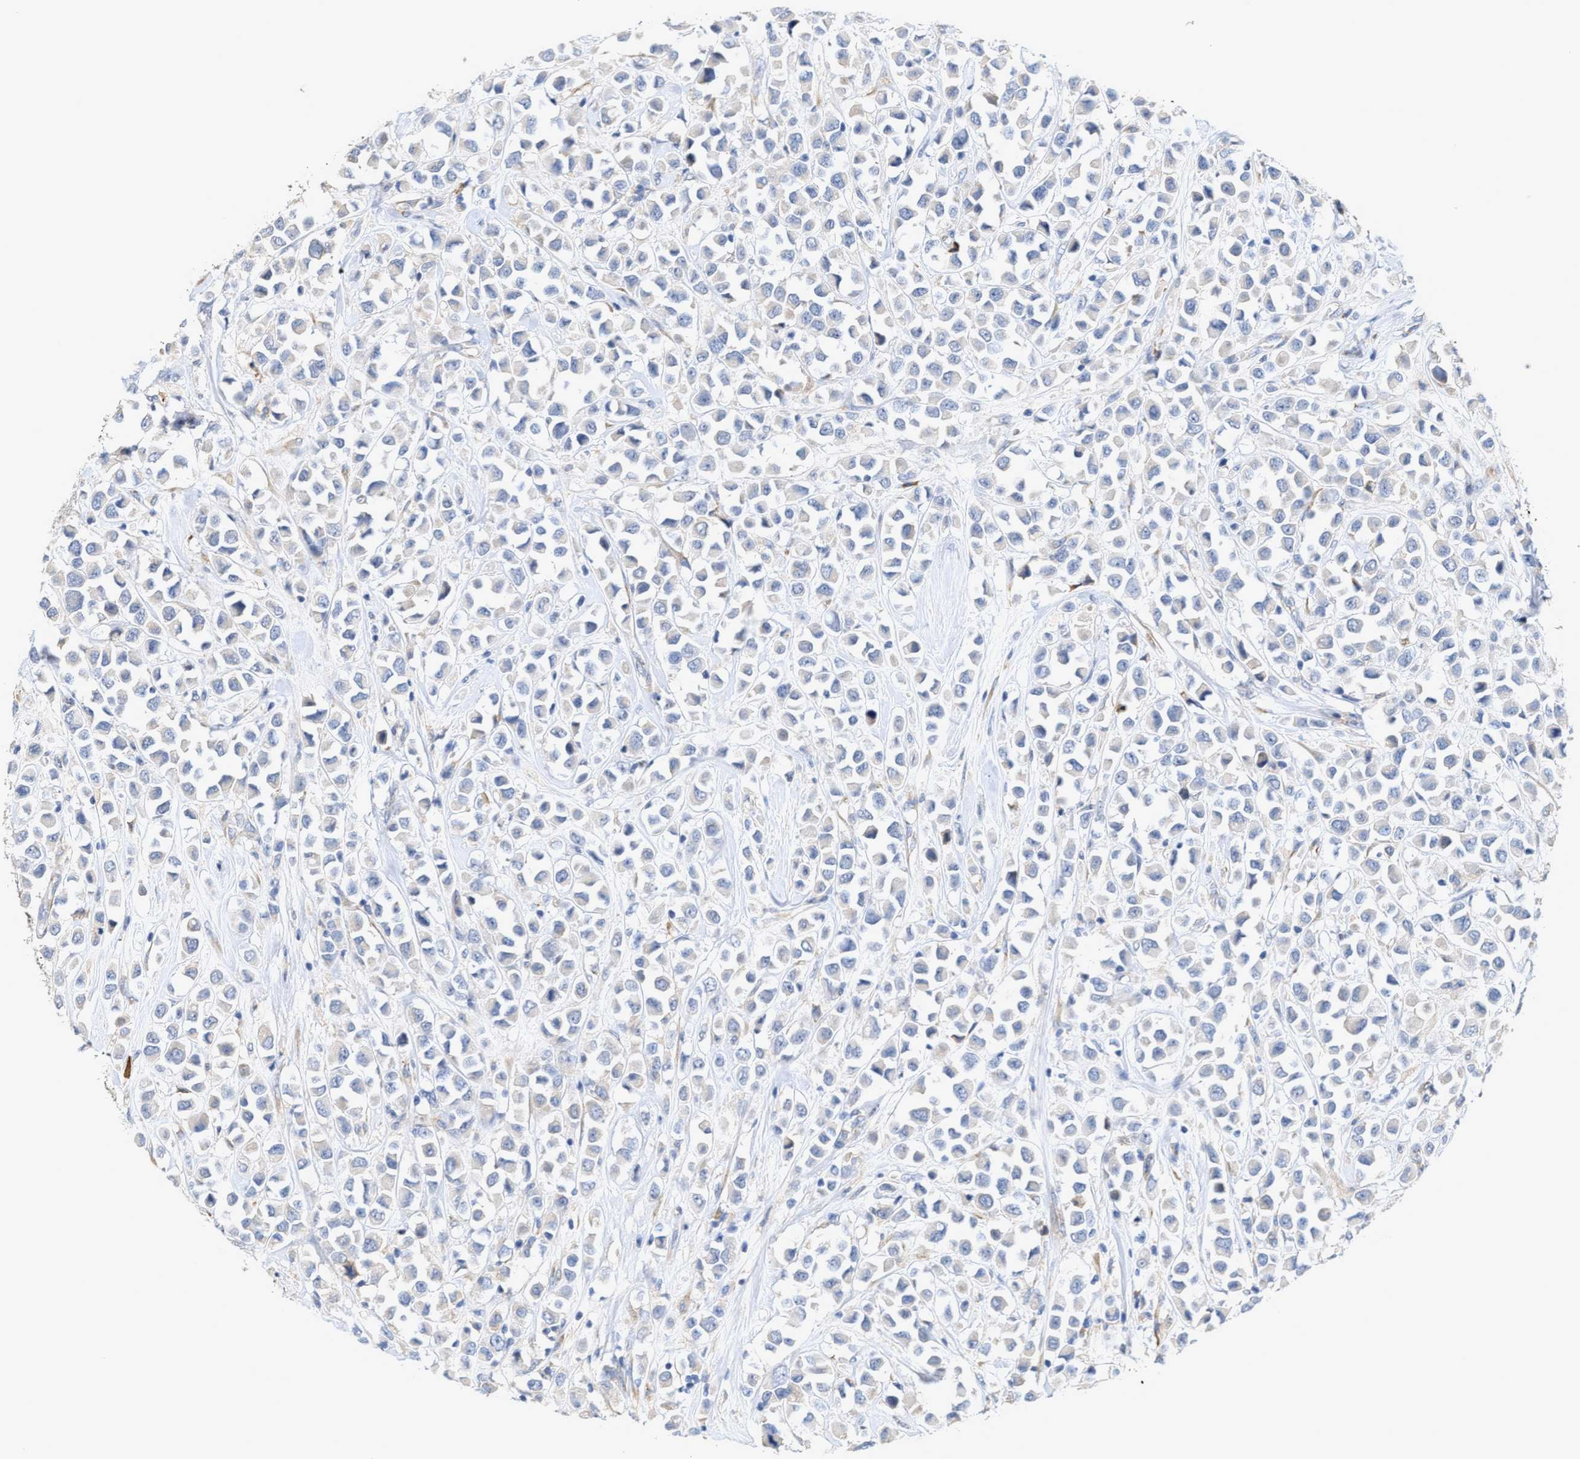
{"staining": {"intensity": "negative", "quantity": "none", "location": "none"}, "tissue": "breast cancer", "cell_type": "Tumor cells", "image_type": "cancer", "snomed": [{"axis": "morphology", "description": "Duct carcinoma"}, {"axis": "topography", "description": "Breast"}], "caption": "DAB immunohistochemical staining of intraductal carcinoma (breast) demonstrates no significant positivity in tumor cells. The staining is performed using DAB brown chromogen with nuclei counter-stained in using hematoxylin.", "gene": "RYR2", "patient": {"sex": "female", "age": 61}}